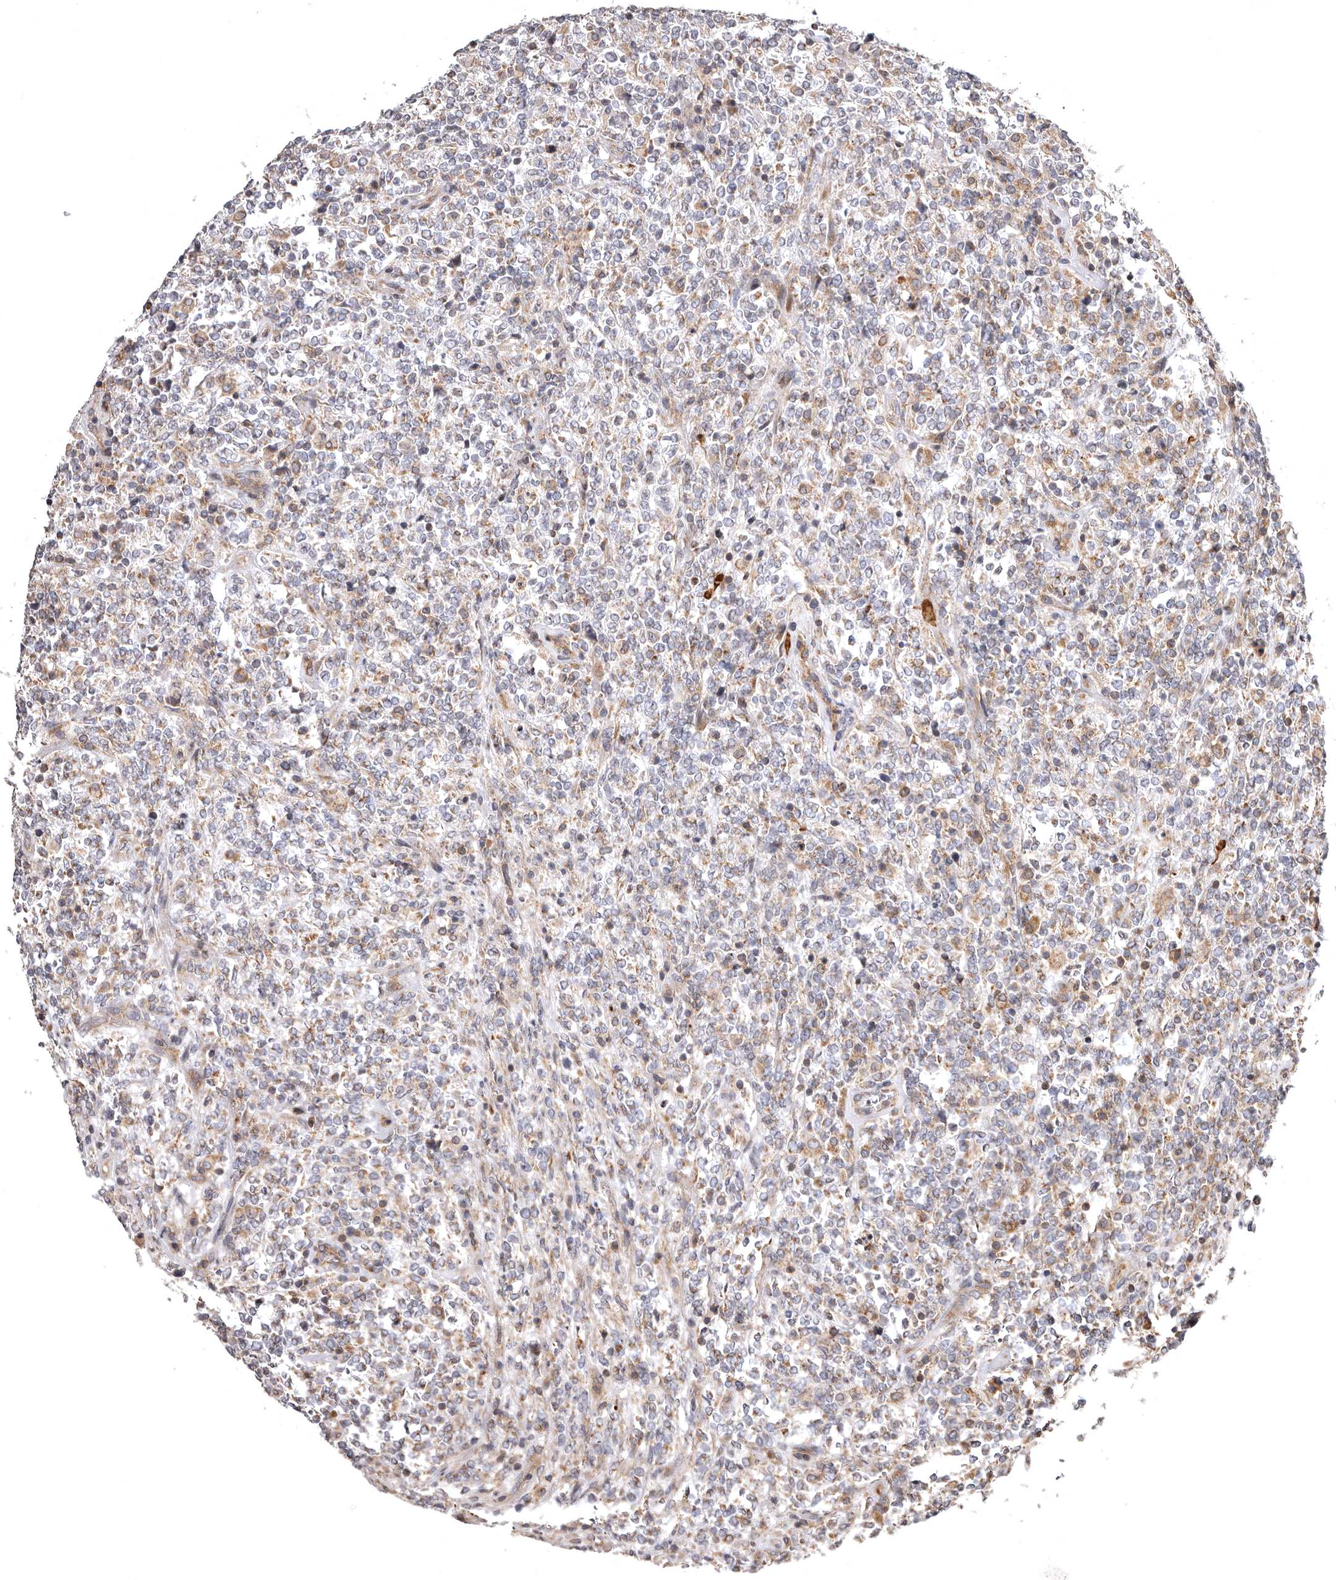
{"staining": {"intensity": "weak", "quantity": "25%-75%", "location": "cytoplasmic/membranous"}, "tissue": "lymphoma", "cell_type": "Tumor cells", "image_type": "cancer", "snomed": [{"axis": "morphology", "description": "Malignant lymphoma, non-Hodgkin's type, High grade"}, {"axis": "topography", "description": "Soft tissue"}], "caption": "Immunohistochemistry (IHC) of human high-grade malignant lymphoma, non-Hodgkin's type demonstrates low levels of weak cytoplasmic/membranous staining in about 25%-75% of tumor cells. Immunohistochemistry stains the protein in brown and the nuclei are stained blue.", "gene": "ADCY2", "patient": {"sex": "male", "age": 18}}